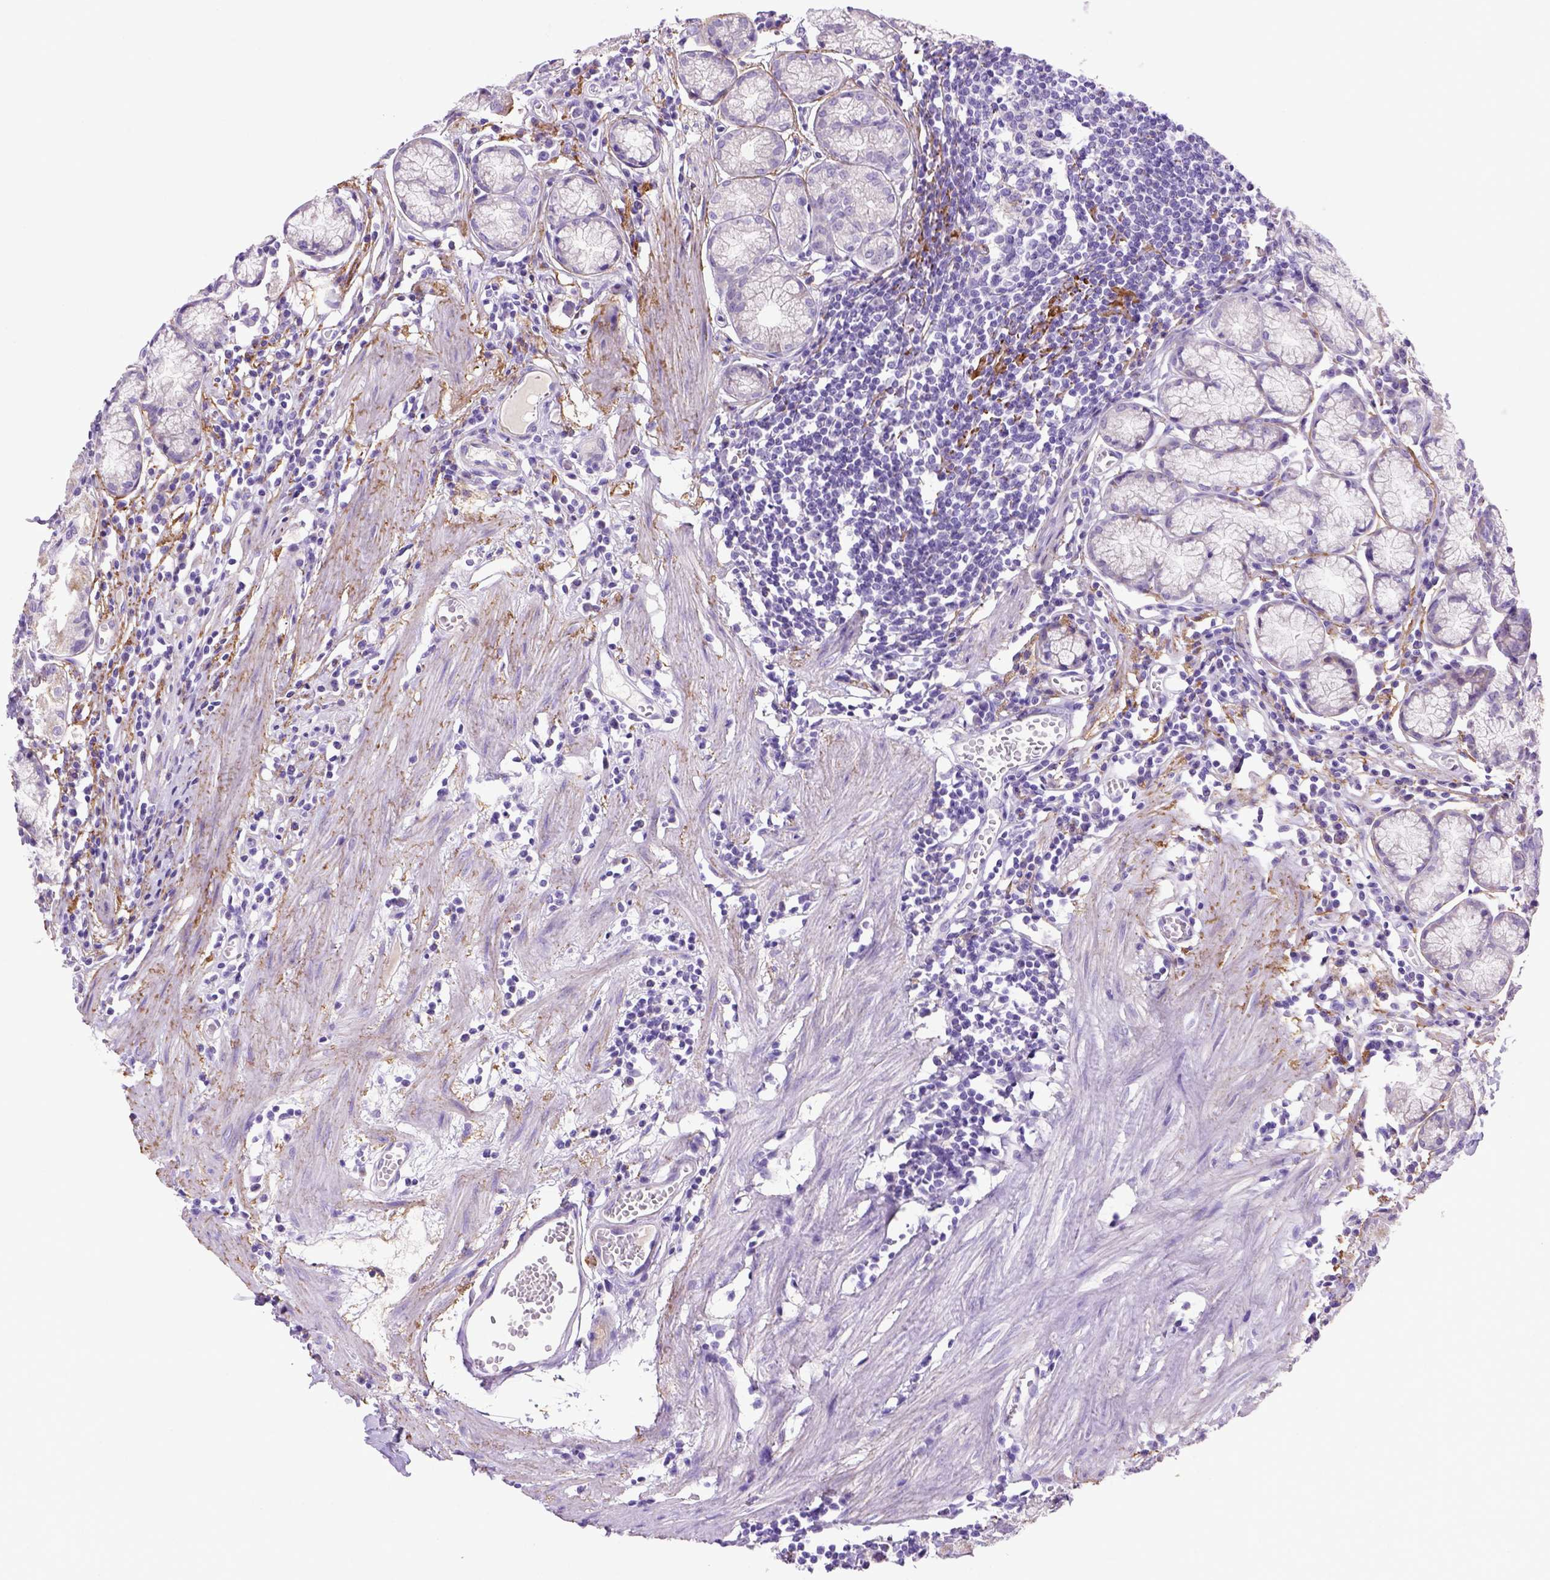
{"staining": {"intensity": "weak", "quantity": "<25%", "location": "cytoplasmic/membranous"}, "tissue": "stomach", "cell_type": "Glandular cells", "image_type": "normal", "snomed": [{"axis": "morphology", "description": "Normal tissue, NOS"}, {"axis": "topography", "description": "Stomach"}], "caption": "High power microscopy image of an immunohistochemistry (IHC) histopathology image of normal stomach, revealing no significant expression in glandular cells.", "gene": "SIRPD", "patient": {"sex": "male", "age": 55}}